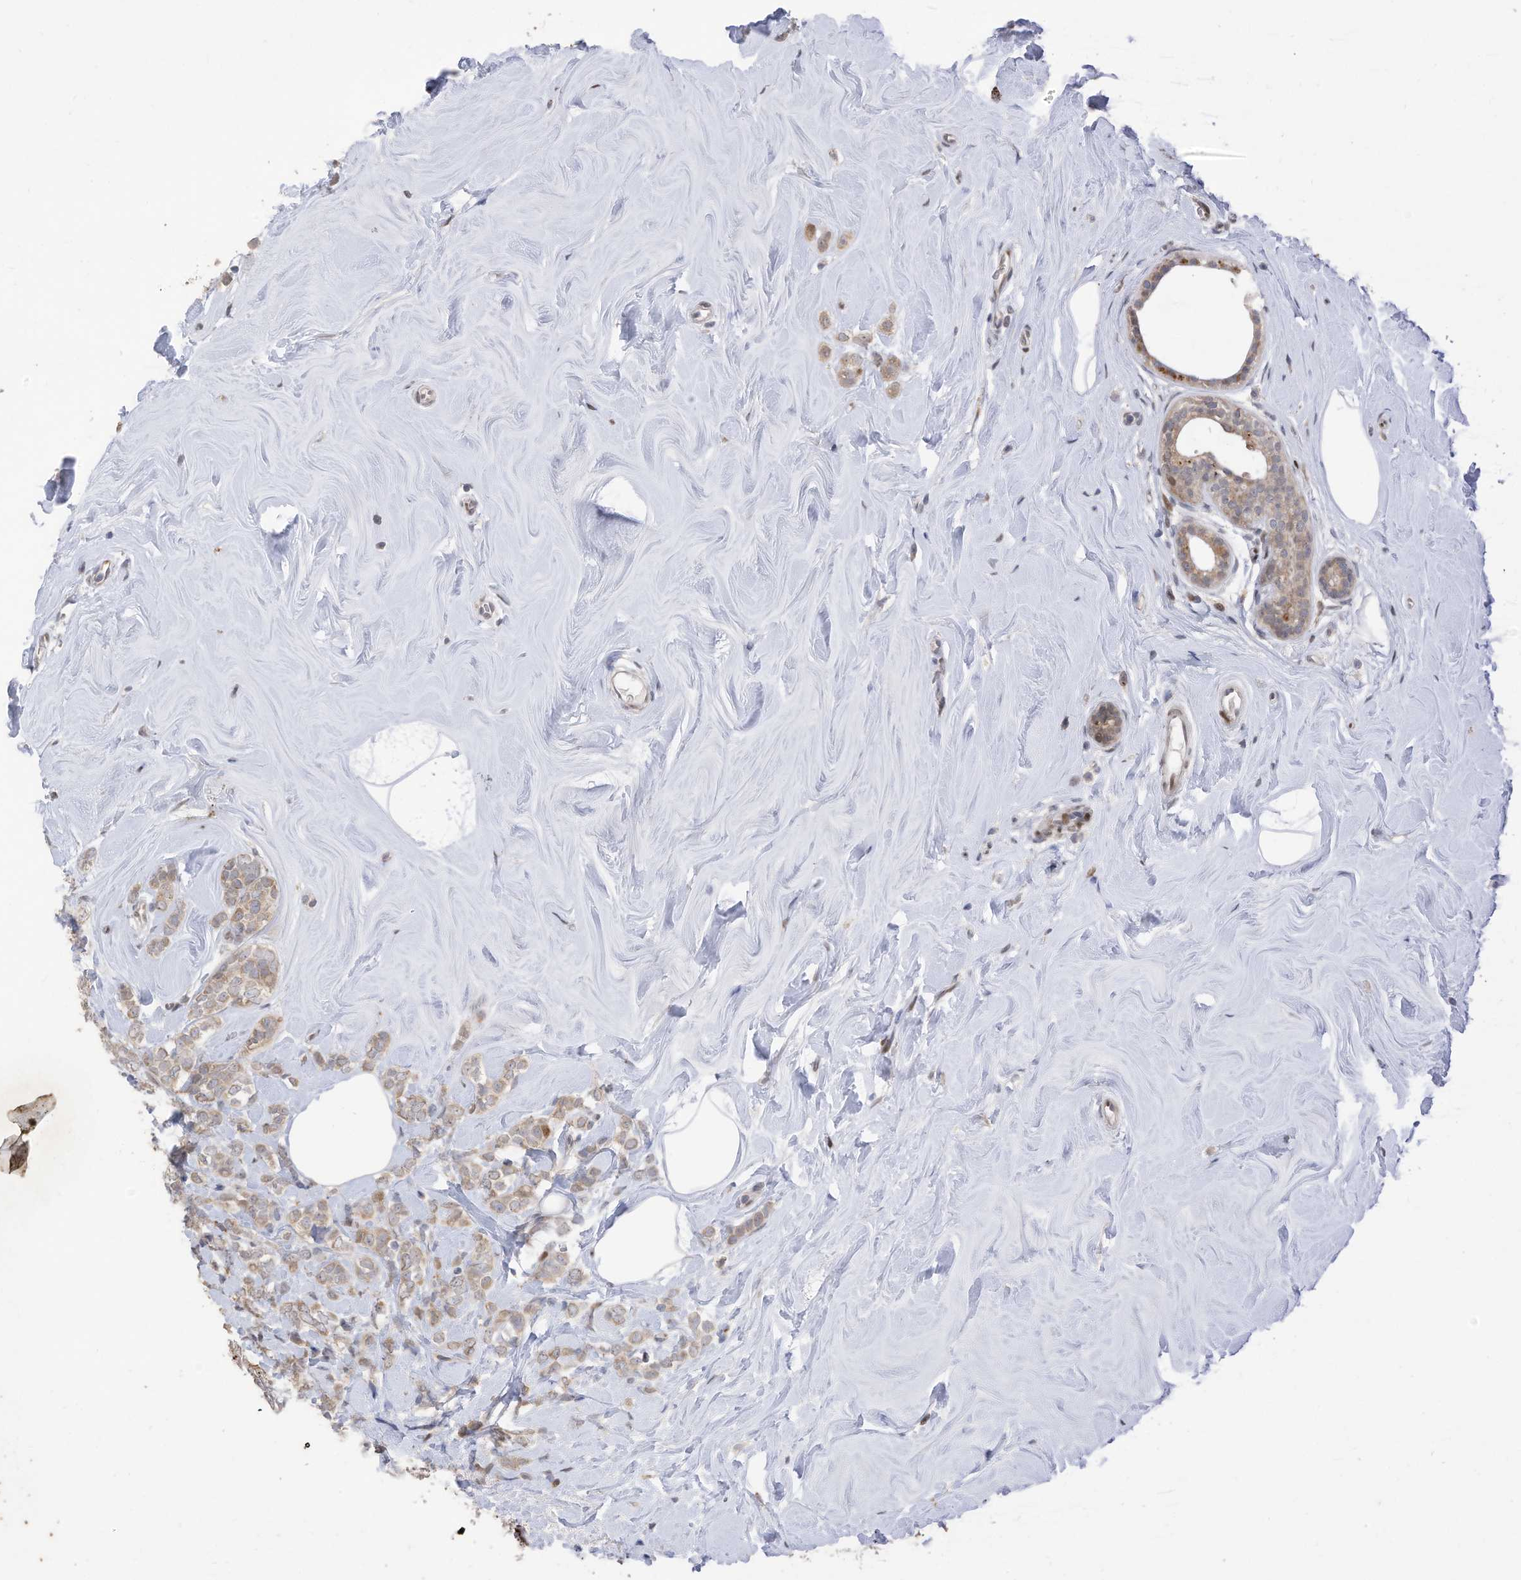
{"staining": {"intensity": "weak", "quantity": "25%-75%", "location": "cytoplasmic/membranous"}, "tissue": "breast cancer", "cell_type": "Tumor cells", "image_type": "cancer", "snomed": [{"axis": "morphology", "description": "Lobular carcinoma"}, {"axis": "topography", "description": "Breast"}], "caption": "Brown immunohistochemical staining in human breast lobular carcinoma reveals weak cytoplasmic/membranous expression in approximately 25%-75% of tumor cells.", "gene": "RABL3", "patient": {"sex": "female", "age": 47}}